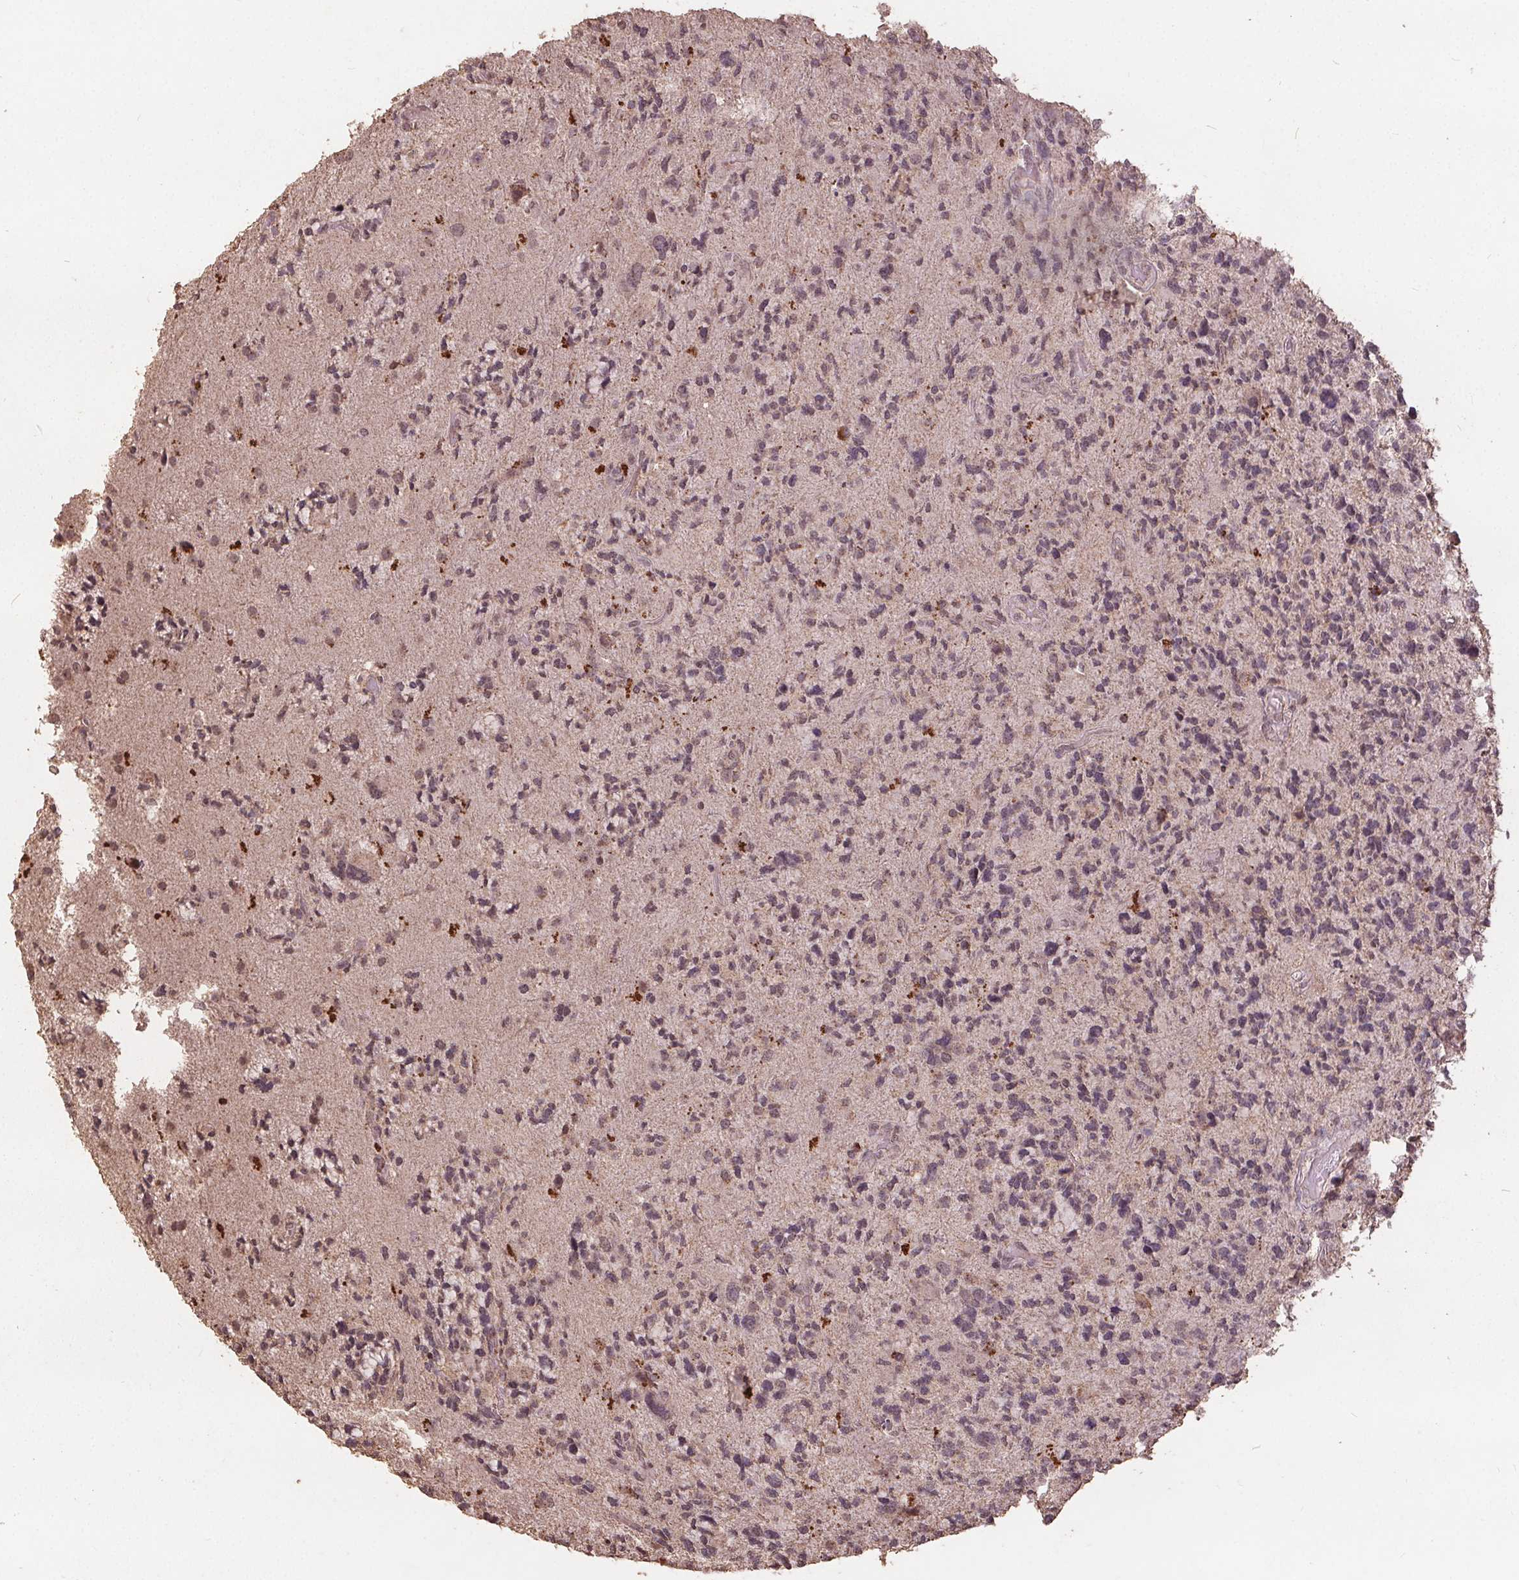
{"staining": {"intensity": "weak", "quantity": "<25%", "location": "nuclear"}, "tissue": "glioma", "cell_type": "Tumor cells", "image_type": "cancer", "snomed": [{"axis": "morphology", "description": "Glioma, malignant, High grade"}, {"axis": "topography", "description": "Brain"}], "caption": "The image demonstrates no significant positivity in tumor cells of malignant glioma (high-grade). The staining is performed using DAB brown chromogen with nuclei counter-stained in using hematoxylin.", "gene": "DSG3", "patient": {"sex": "female", "age": 71}}